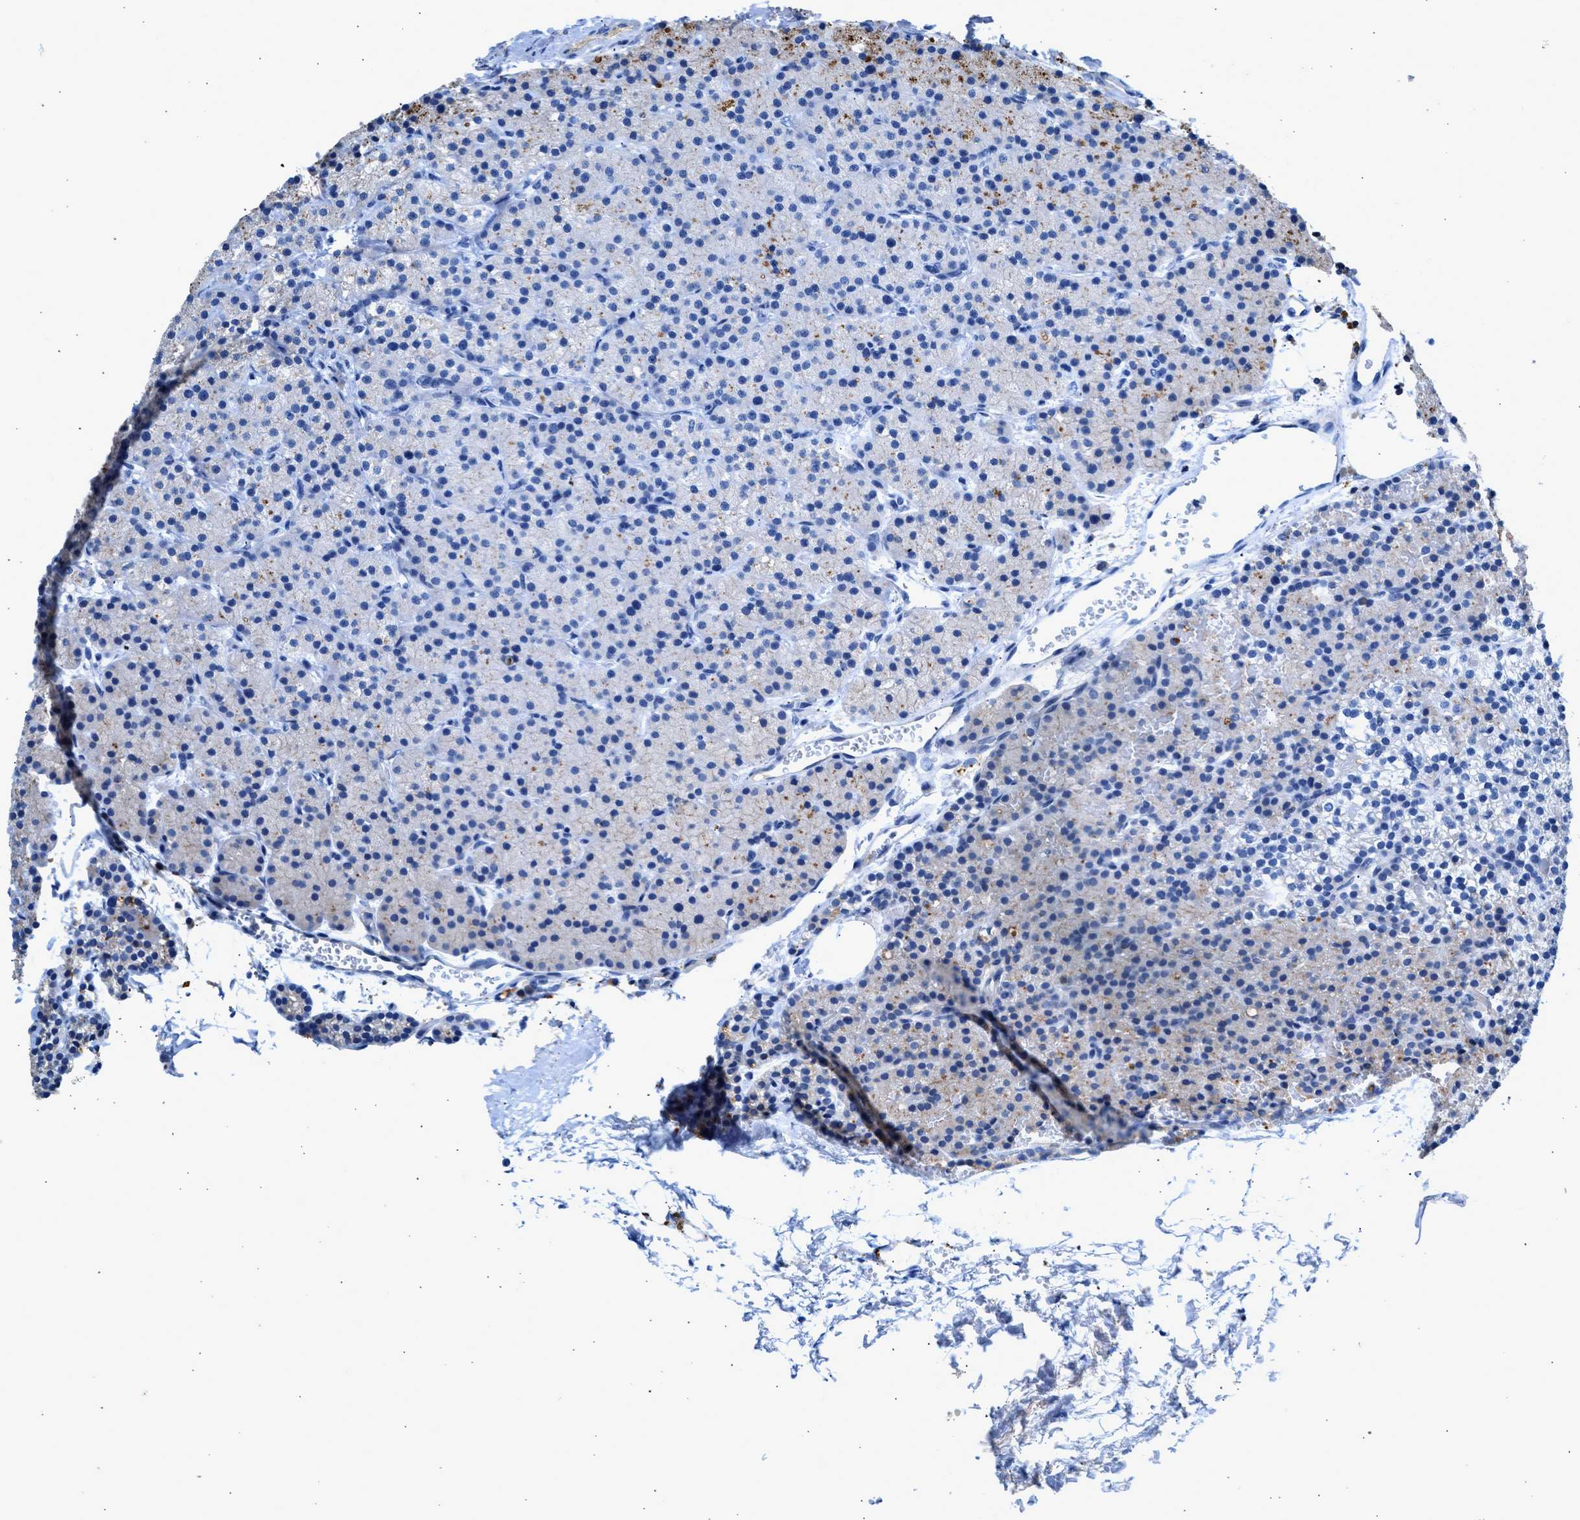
{"staining": {"intensity": "moderate", "quantity": "25%-75%", "location": "cytoplasmic/membranous"}, "tissue": "parathyroid gland", "cell_type": "Glandular cells", "image_type": "normal", "snomed": [{"axis": "morphology", "description": "Normal tissue, NOS"}, {"axis": "morphology", "description": "Adenoma, NOS"}, {"axis": "topography", "description": "Parathyroid gland"}], "caption": "Protein expression analysis of normal human parathyroid gland reveals moderate cytoplasmic/membranous expression in about 25%-75% of glandular cells.", "gene": "KCNQ4", "patient": {"sex": "male", "age": 75}}